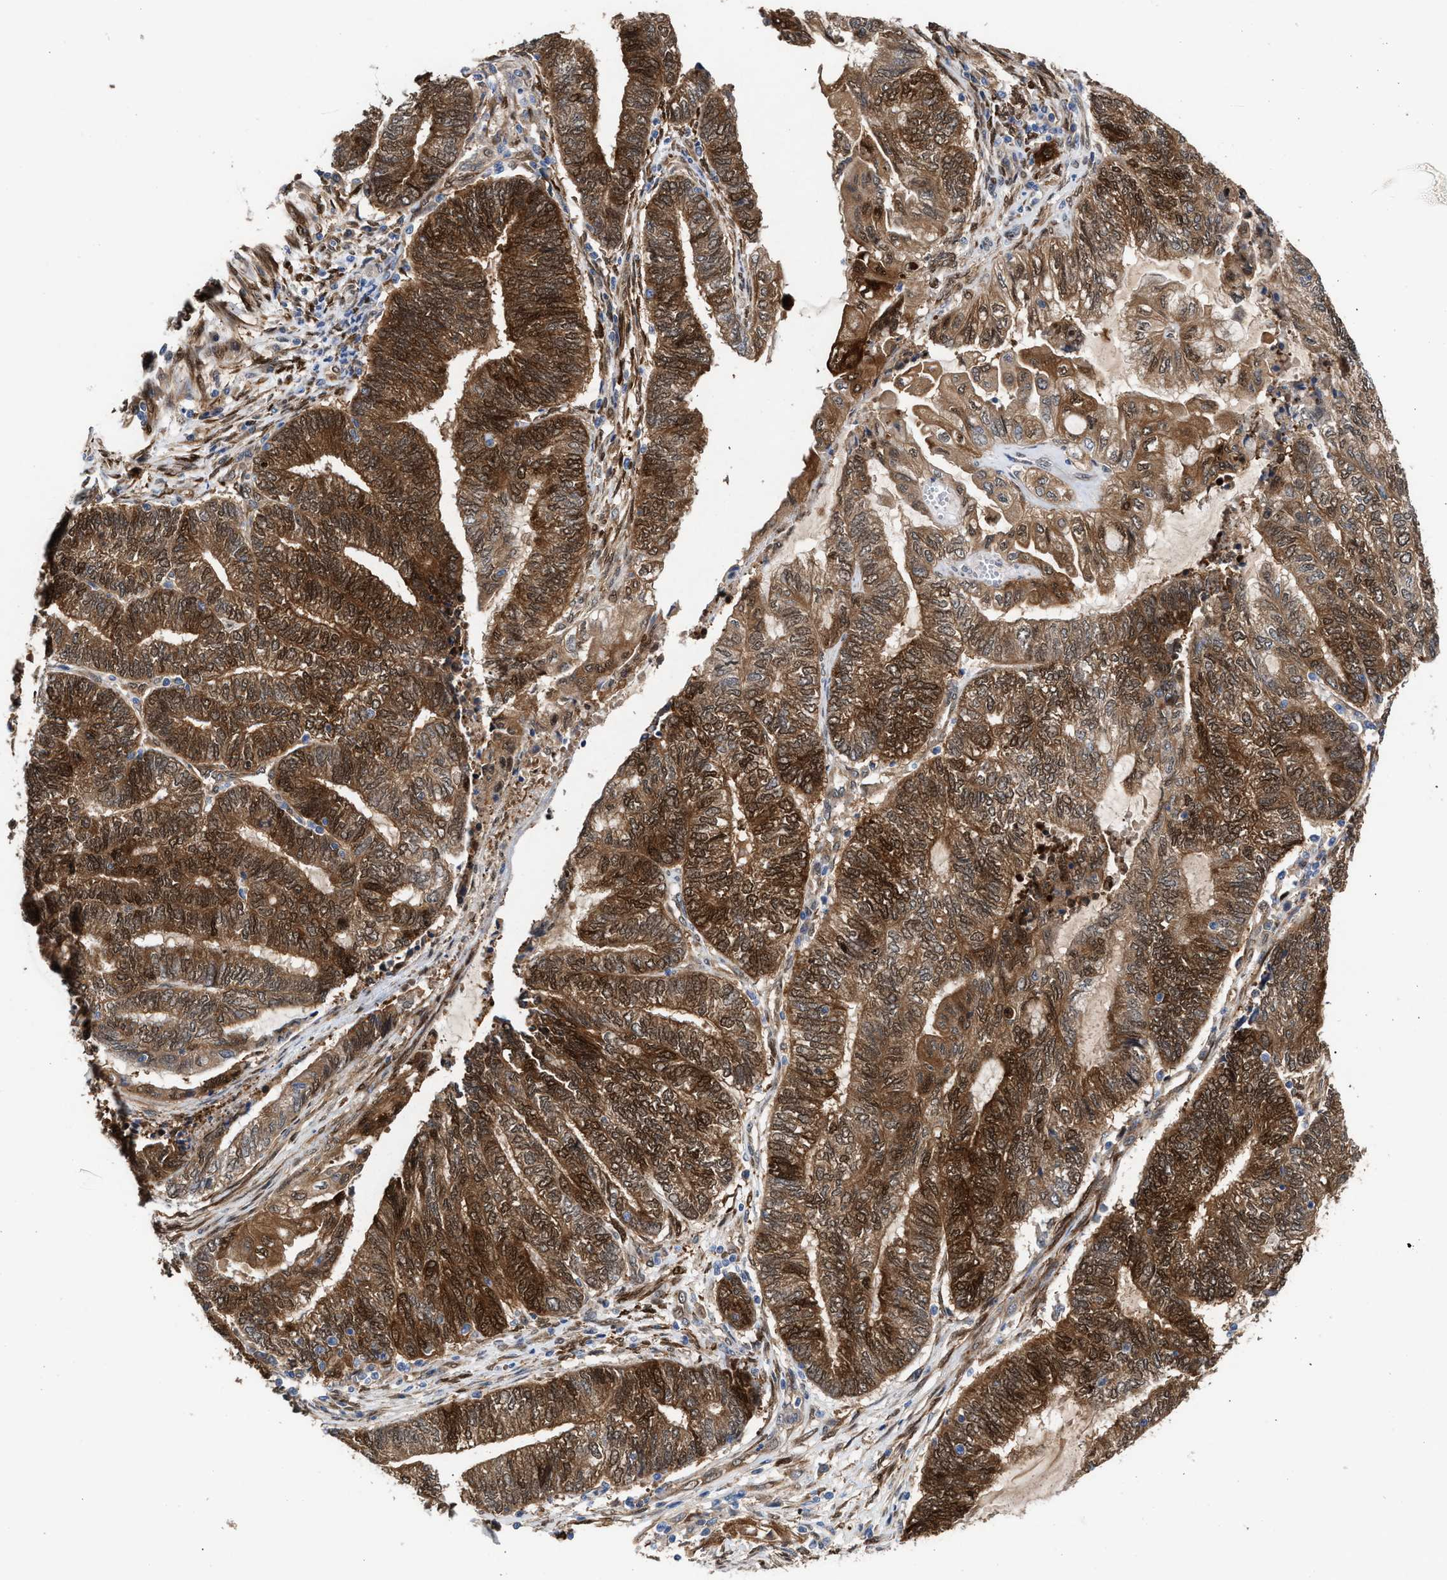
{"staining": {"intensity": "strong", "quantity": ">75%", "location": "cytoplasmic/membranous,nuclear"}, "tissue": "endometrial cancer", "cell_type": "Tumor cells", "image_type": "cancer", "snomed": [{"axis": "morphology", "description": "Adenocarcinoma, NOS"}, {"axis": "topography", "description": "Uterus"}, {"axis": "topography", "description": "Endometrium"}], "caption": "A high-resolution photomicrograph shows immunohistochemistry staining of adenocarcinoma (endometrial), which reveals strong cytoplasmic/membranous and nuclear staining in approximately >75% of tumor cells.", "gene": "TP53I3", "patient": {"sex": "female", "age": 70}}